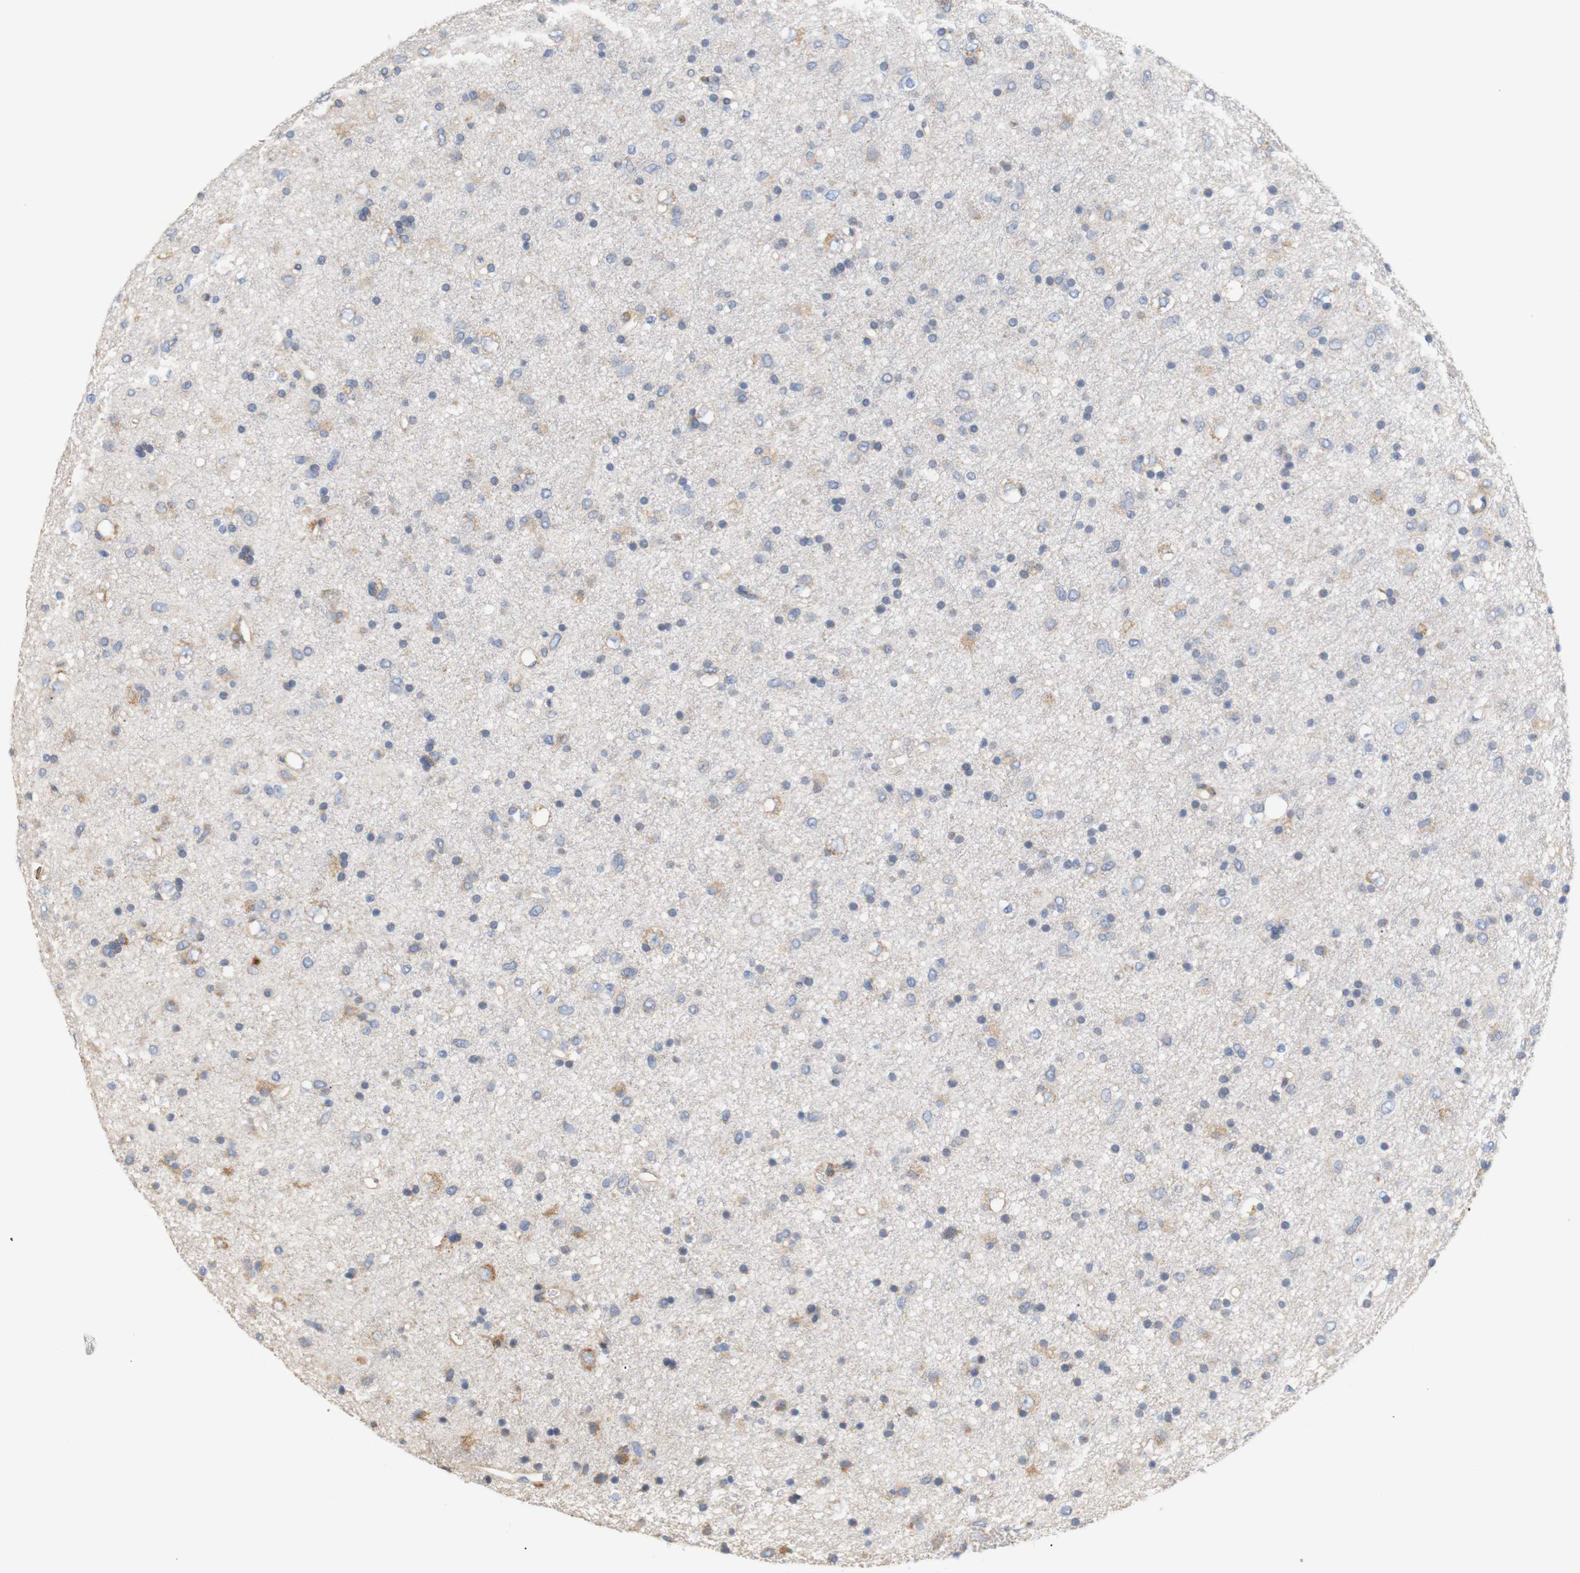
{"staining": {"intensity": "moderate", "quantity": "25%-75%", "location": "cytoplasmic/membranous"}, "tissue": "glioma", "cell_type": "Tumor cells", "image_type": "cancer", "snomed": [{"axis": "morphology", "description": "Glioma, malignant, Low grade"}, {"axis": "topography", "description": "Brain"}], "caption": "Immunohistochemistry (IHC) micrograph of malignant low-grade glioma stained for a protein (brown), which displays medium levels of moderate cytoplasmic/membranous staining in about 25%-75% of tumor cells.", "gene": "TRIM5", "patient": {"sex": "male", "age": 77}}